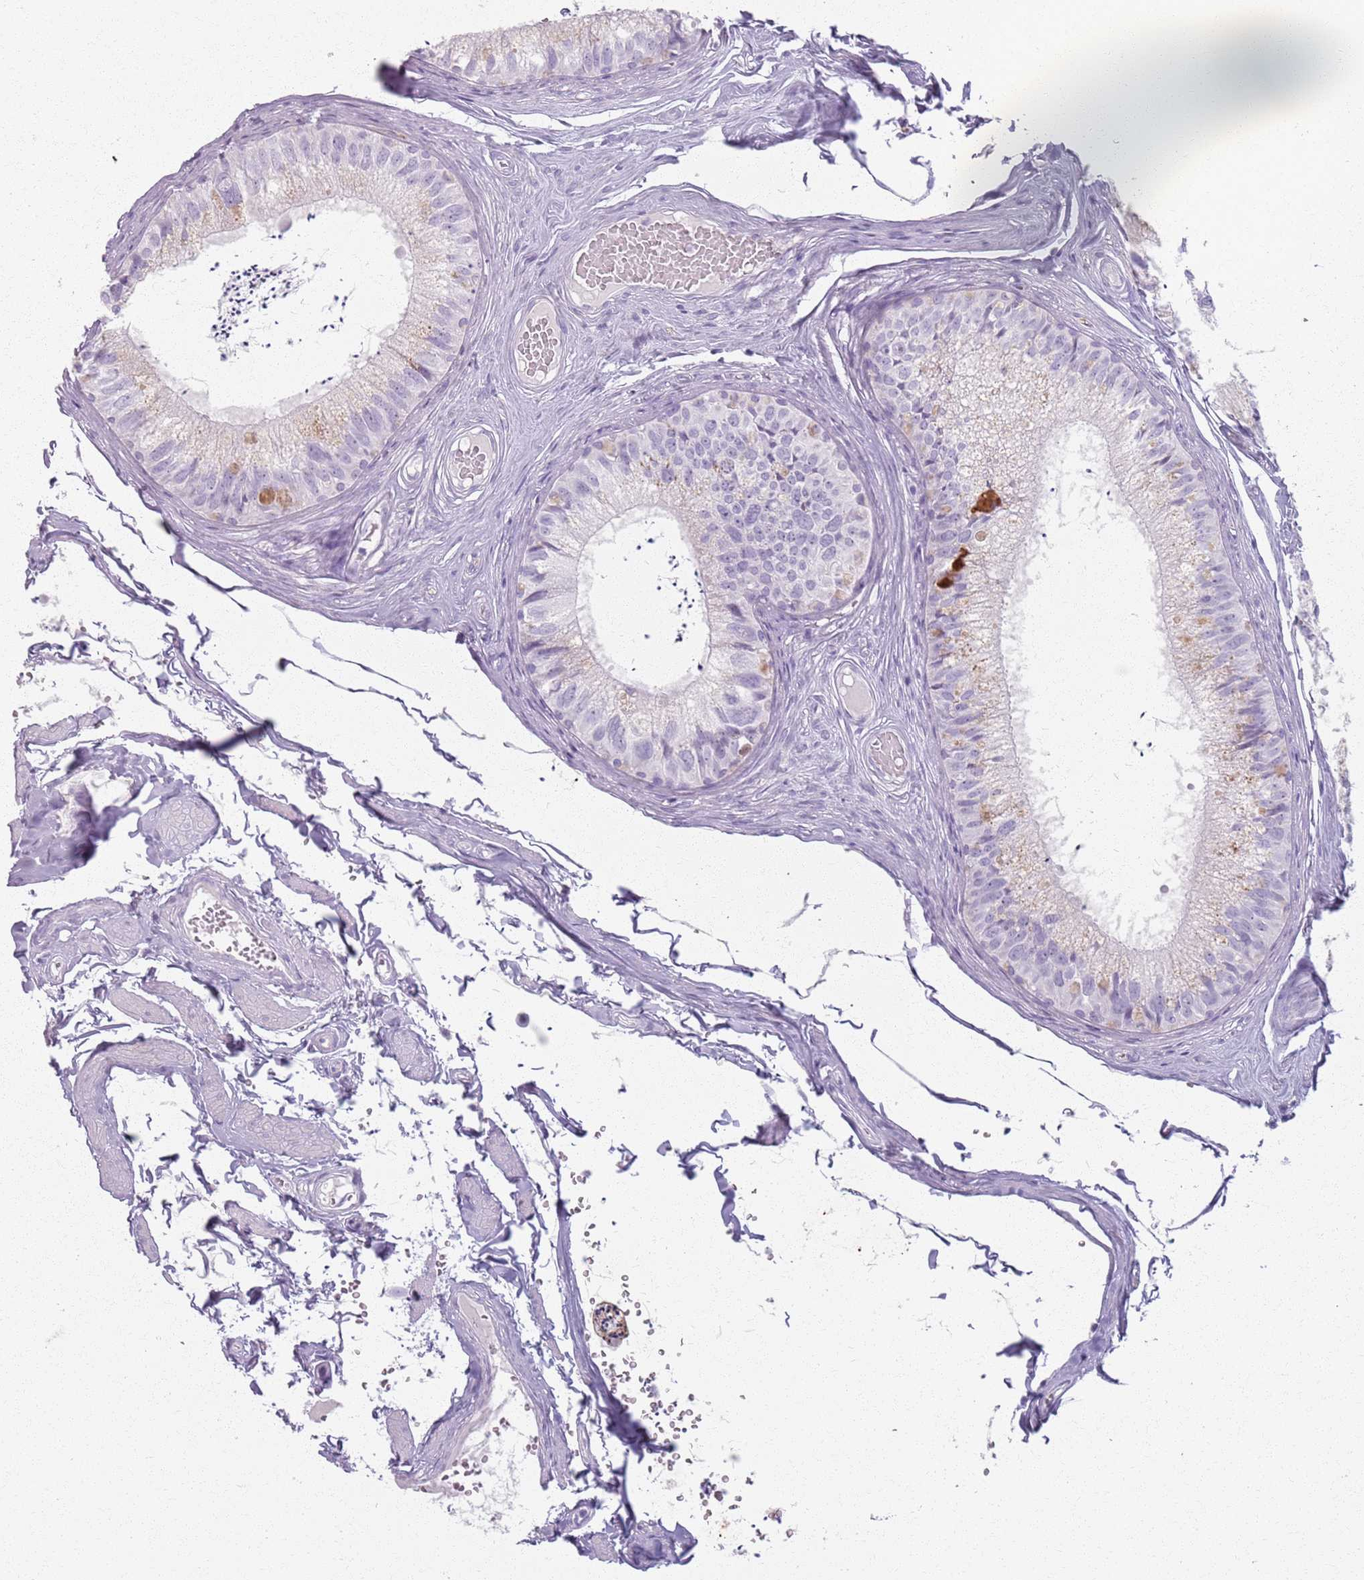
{"staining": {"intensity": "negative", "quantity": "none", "location": "none"}, "tissue": "epididymis", "cell_type": "Glandular cells", "image_type": "normal", "snomed": [{"axis": "morphology", "description": "Normal tissue, NOS"}, {"axis": "topography", "description": "Epididymis"}], "caption": "The immunohistochemistry image has no significant expression in glandular cells of epididymis. (DAB IHC, high magnification).", "gene": "GDPGP1", "patient": {"sex": "male", "age": 79}}